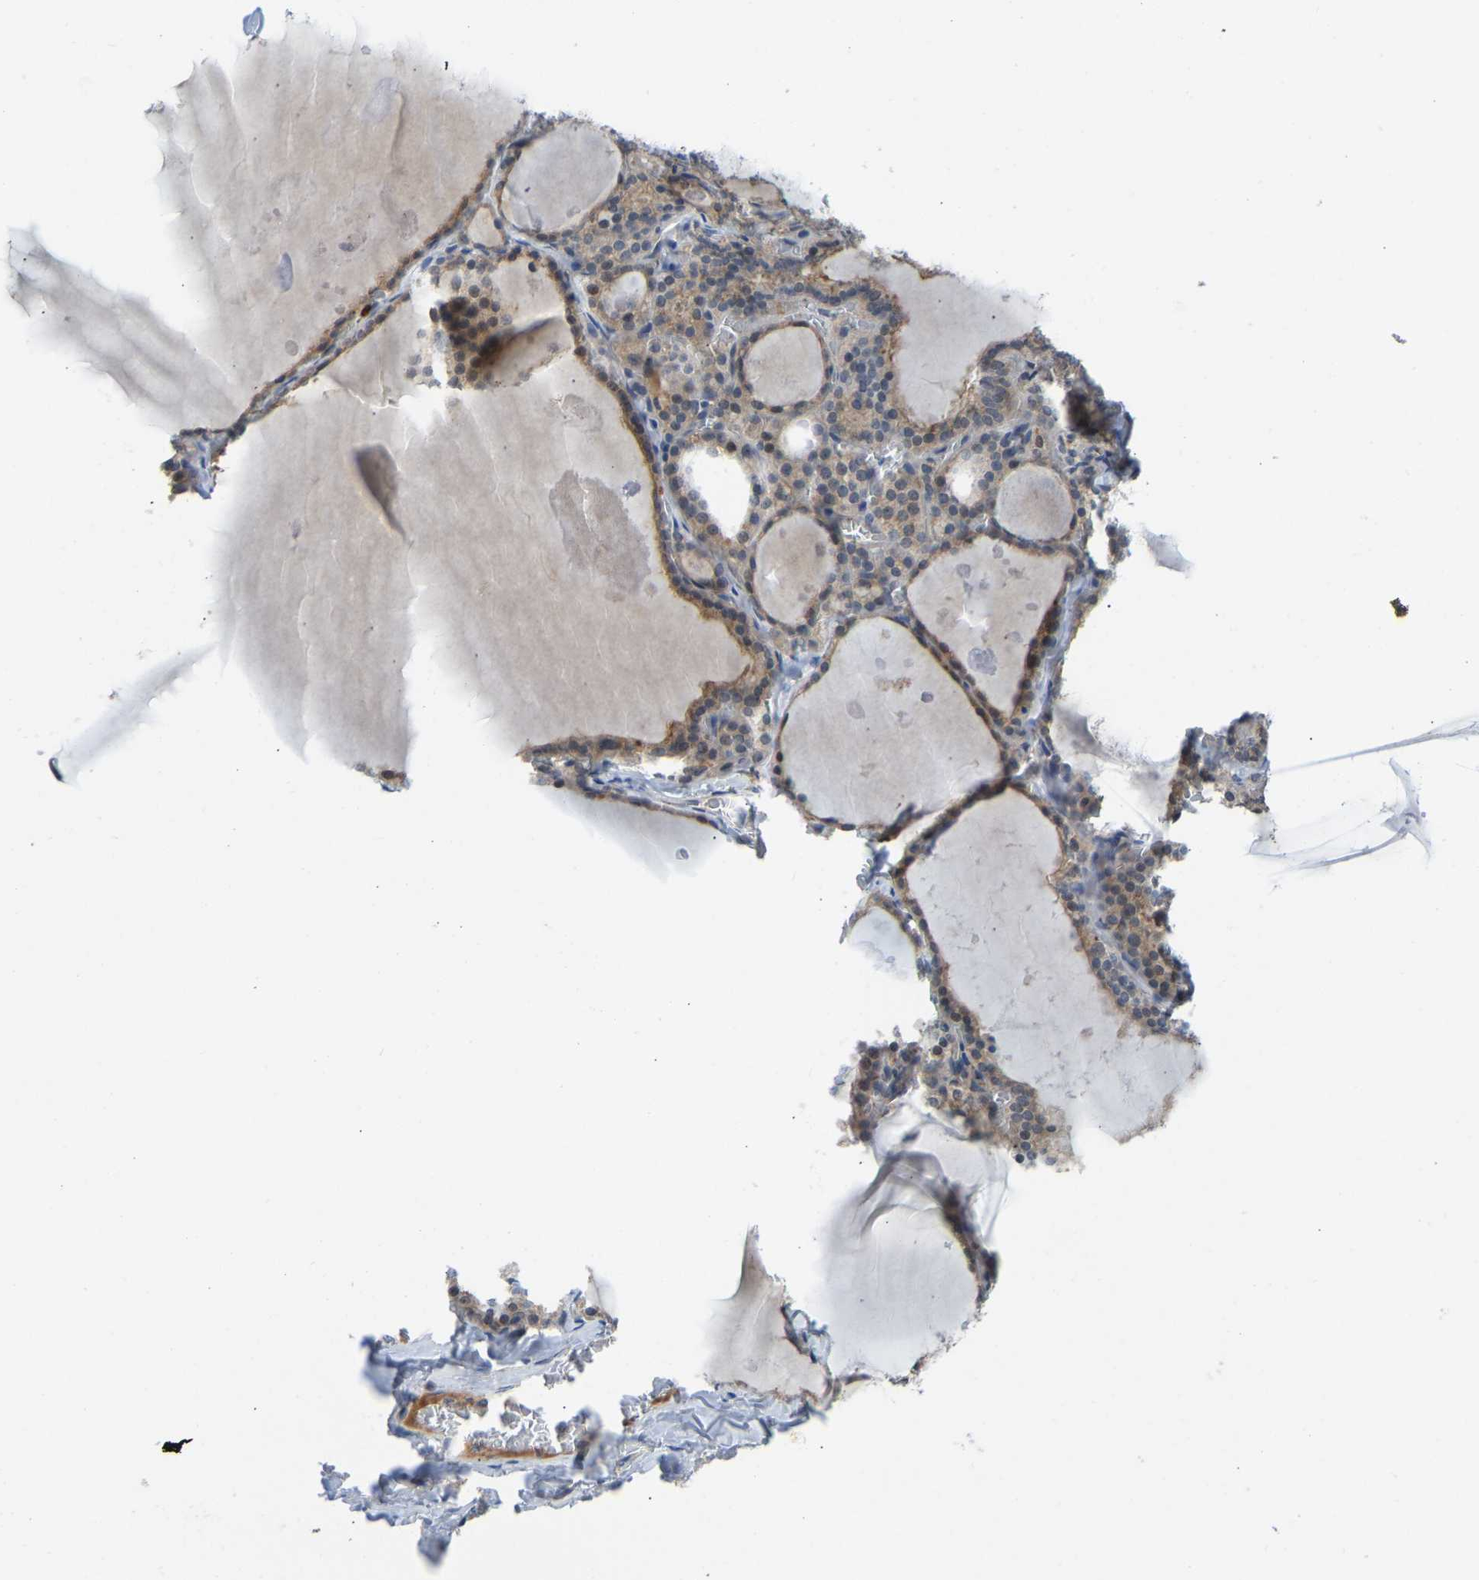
{"staining": {"intensity": "weak", "quantity": ">75%", "location": "cytoplasmic/membranous"}, "tissue": "thyroid gland", "cell_type": "Glandular cells", "image_type": "normal", "snomed": [{"axis": "morphology", "description": "Normal tissue, NOS"}, {"axis": "topography", "description": "Thyroid gland"}], "caption": "Immunohistochemical staining of benign thyroid gland shows >75% levels of weak cytoplasmic/membranous protein positivity in approximately >75% of glandular cells.", "gene": "ZNF251", "patient": {"sex": "male", "age": 56}}